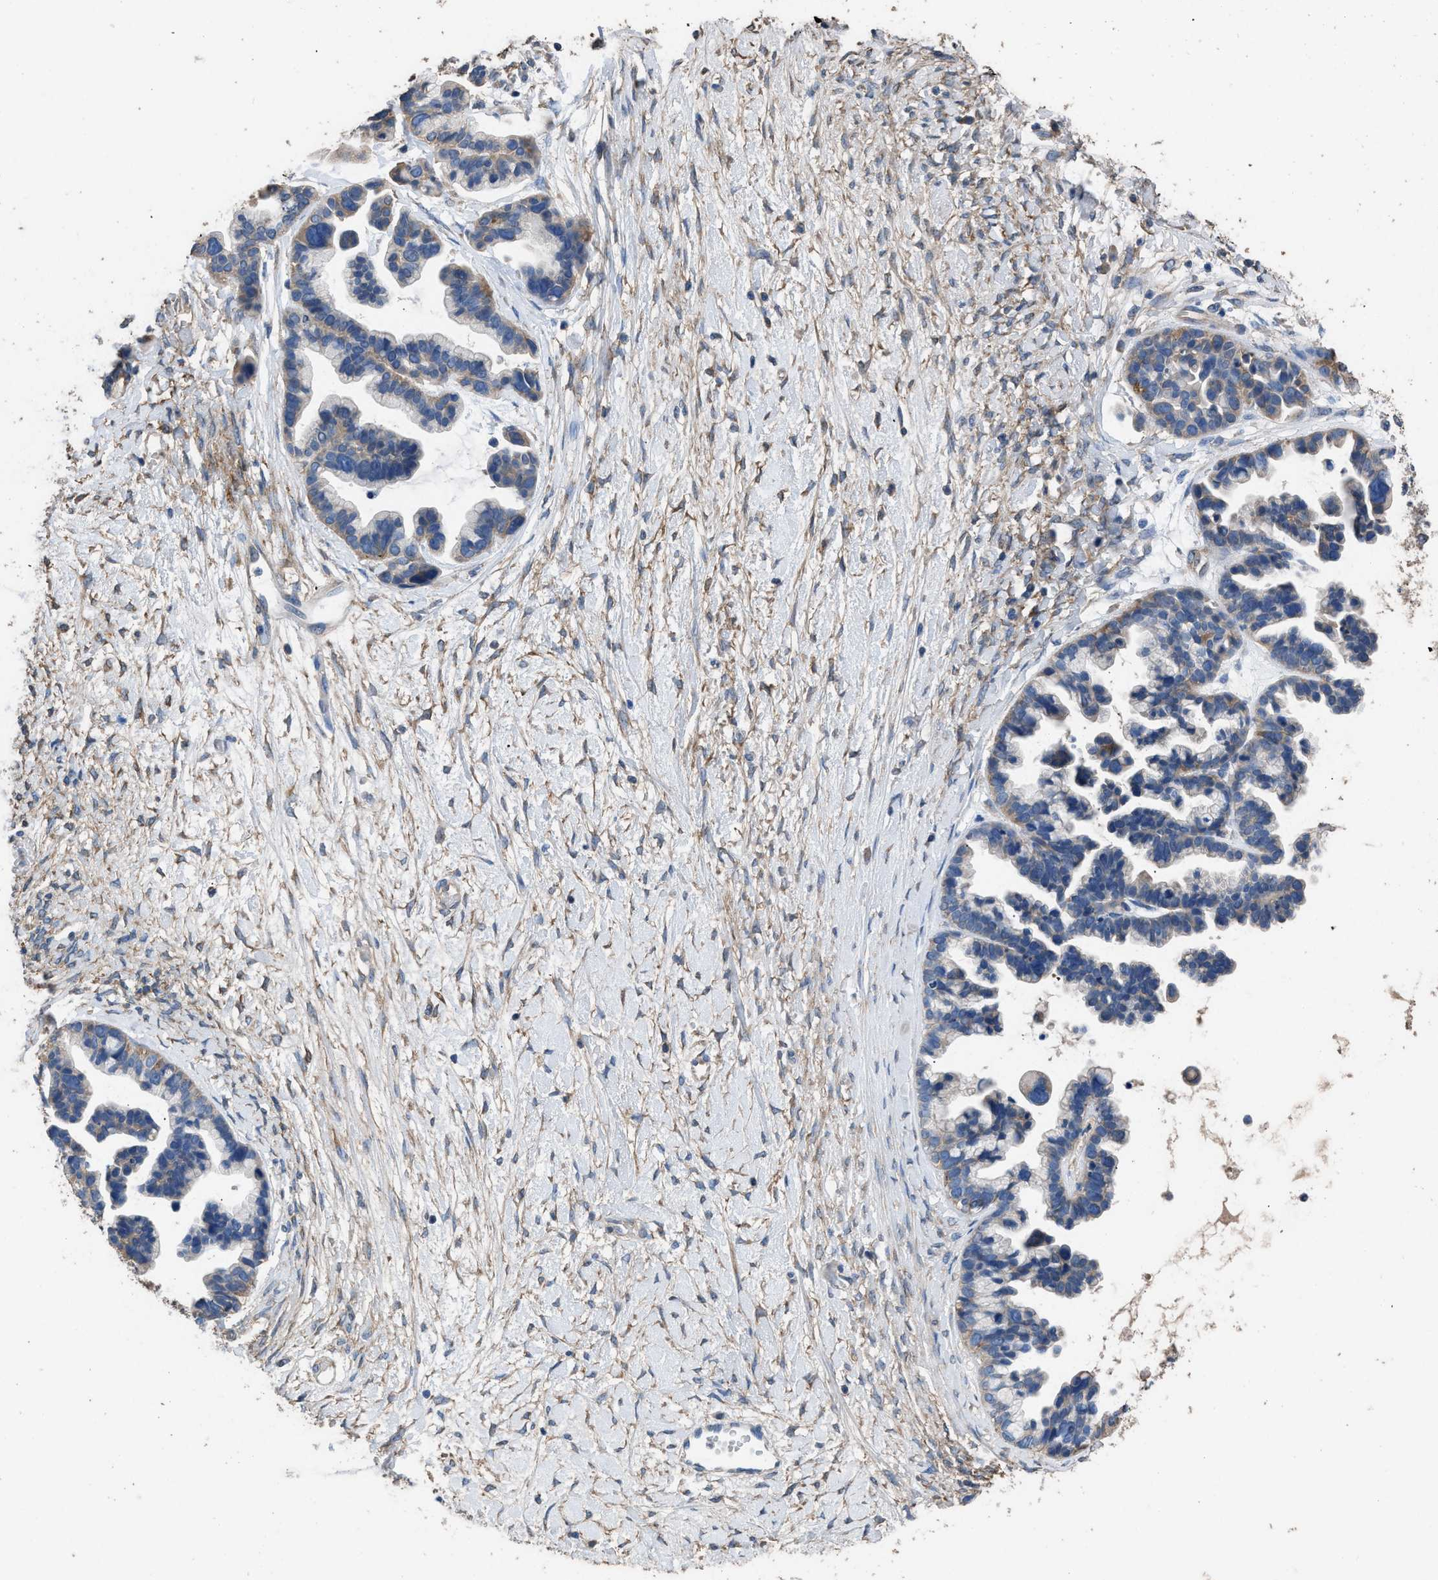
{"staining": {"intensity": "weak", "quantity": "25%-75%", "location": "cytoplasmic/membranous"}, "tissue": "ovarian cancer", "cell_type": "Tumor cells", "image_type": "cancer", "snomed": [{"axis": "morphology", "description": "Cystadenocarcinoma, serous, NOS"}, {"axis": "topography", "description": "Ovary"}], "caption": "Tumor cells exhibit low levels of weak cytoplasmic/membranous expression in approximately 25%-75% of cells in ovarian cancer.", "gene": "ITSN1", "patient": {"sex": "female", "age": 56}}